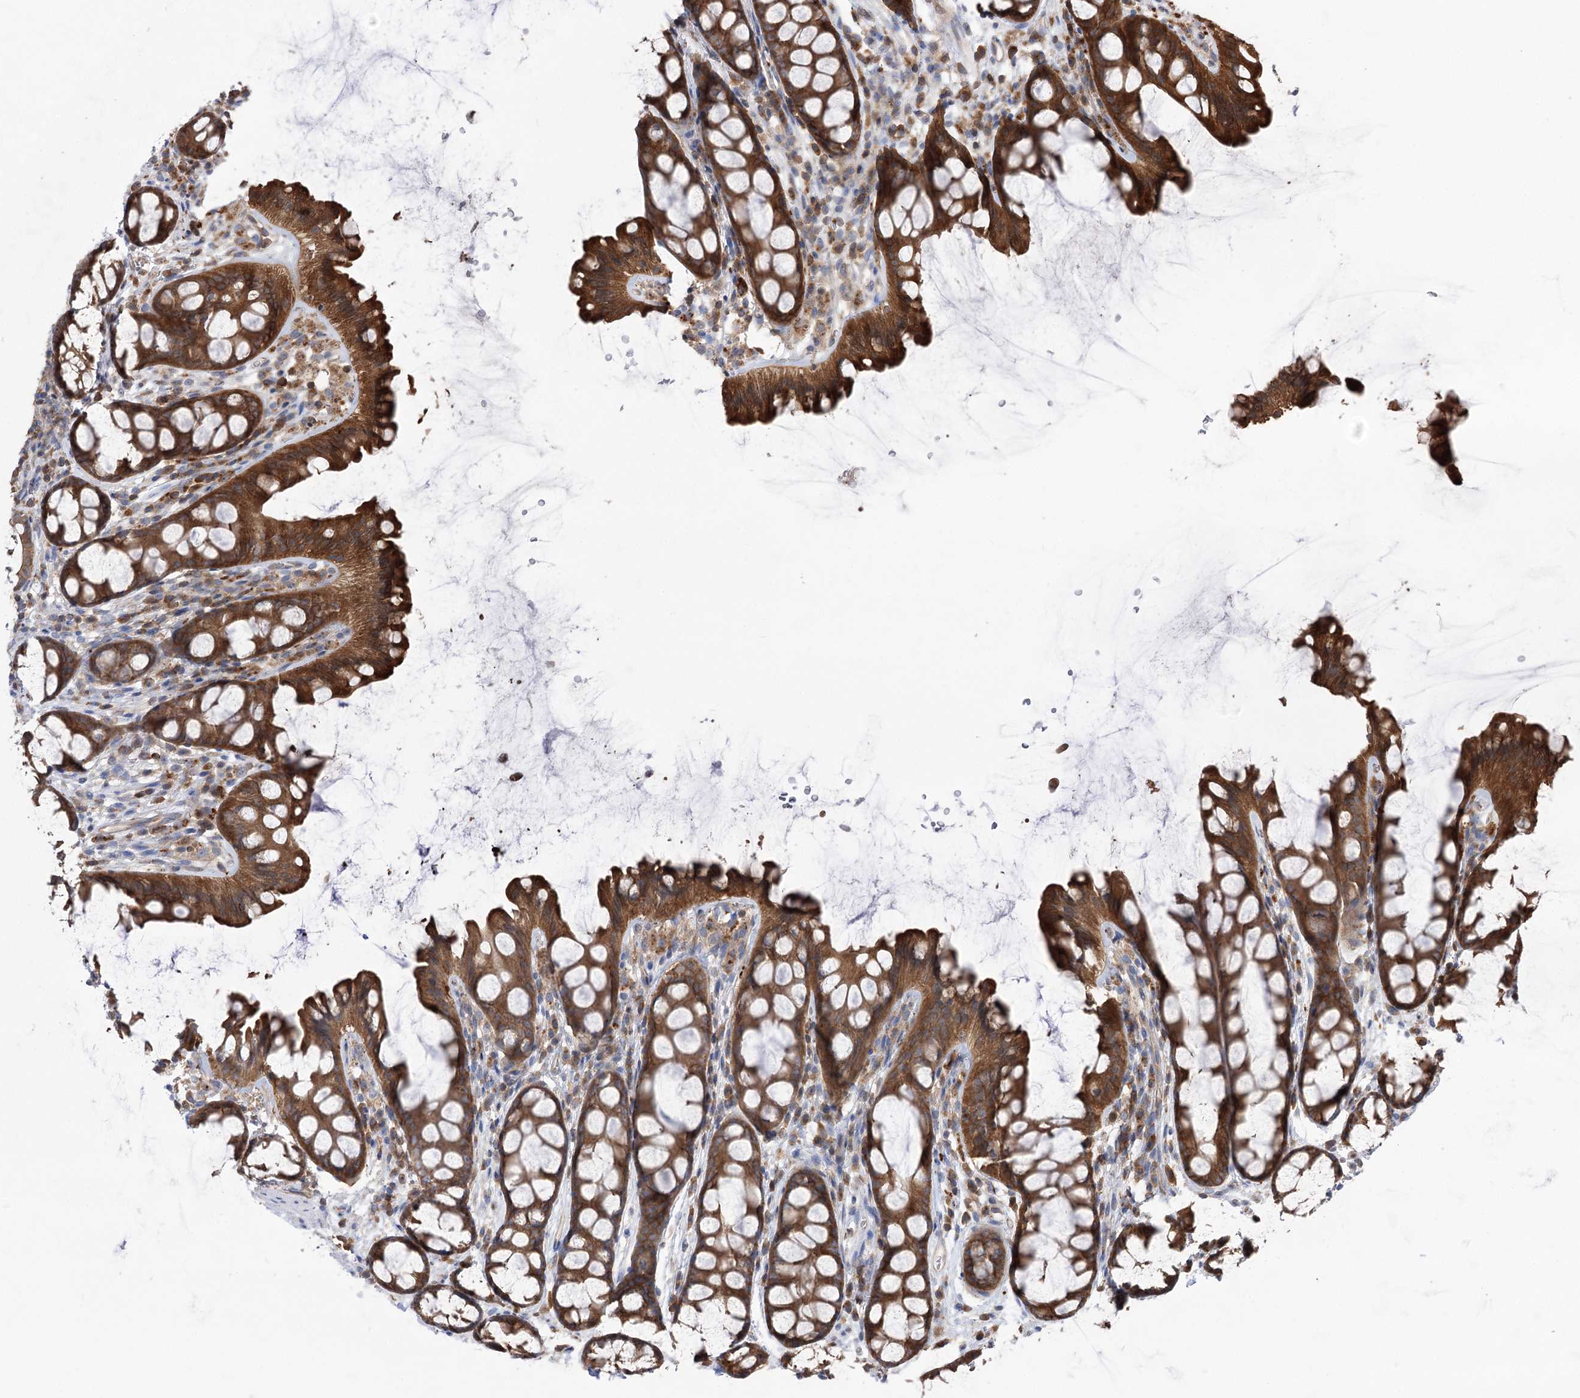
{"staining": {"intensity": "moderate", "quantity": ">75%", "location": "cytoplasmic/membranous"}, "tissue": "colon", "cell_type": "Endothelial cells", "image_type": "normal", "snomed": [{"axis": "morphology", "description": "Normal tissue, NOS"}, {"axis": "topography", "description": "Colon"}], "caption": "An immunohistochemistry (IHC) image of unremarkable tissue is shown. Protein staining in brown labels moderate cytoplasmic/membranous positivity in colon within endothelial cells. (DAB (3,3'-diaminobenzidine) IHC with brightfield microscopy, high magnification).", "gene": "VPS37B", "patient": {"sex": "female", "age": 82}}